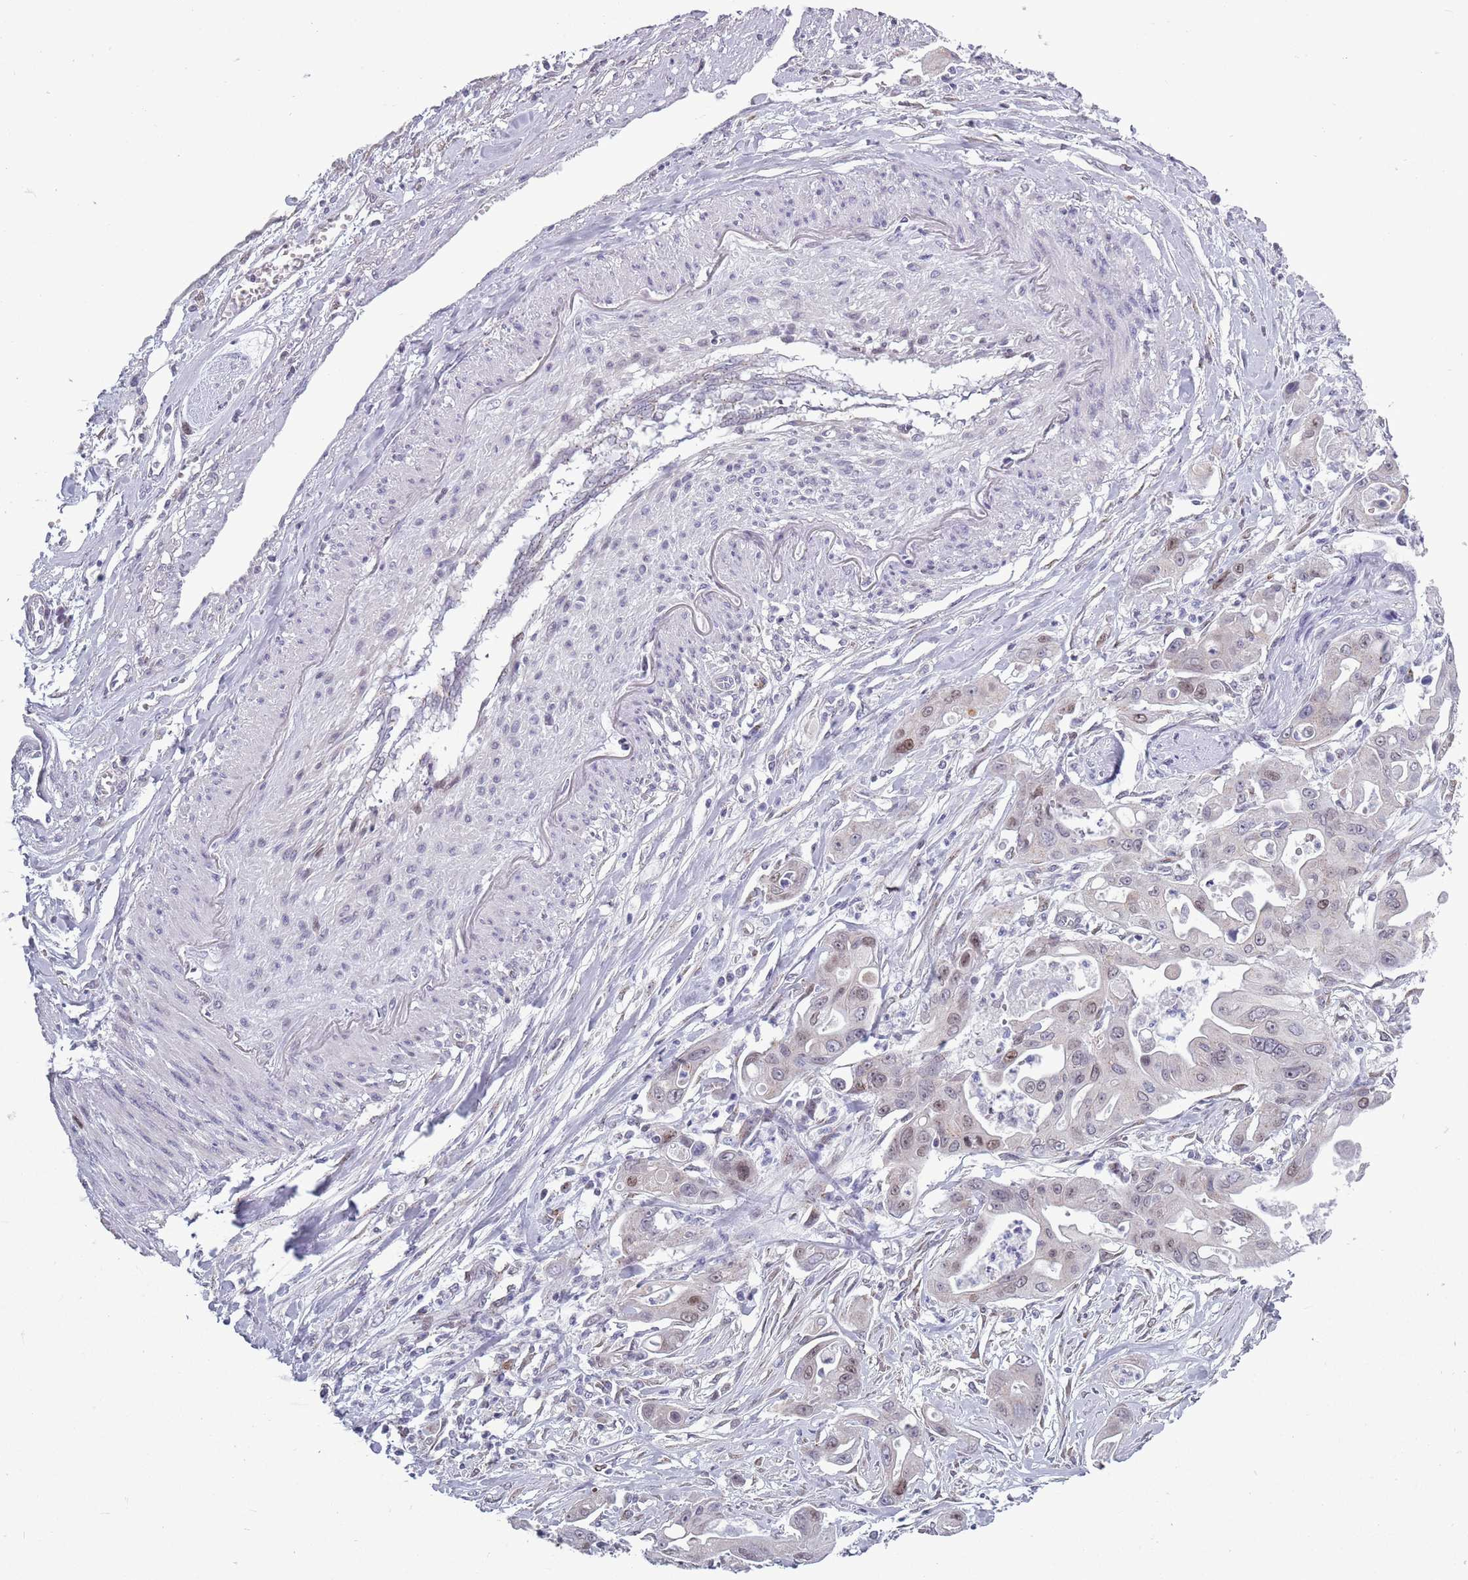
{"staining": {"intensity": "weak", "quantity": "<25%", "location": "nuclear"}, "tissue": "ovarian cancer", "cell_type": "Tumor cells", "image_type": "cancer", "snomed": [{"axis": "morphology", "description": "Cystadenocarcinoma, mucinous, NOS"}, {"axis": "topography", "description": "Ovary"}], "caption": "Immunohistochemistry micrograph of neoplastic tissue: ovarian mucinous cystadenocarcinoma stained with DAB reveals no significant protein expression in tumor cells. (DAB IHC visualized using brightfield microscopy, high magnification).", "gene": "ZKSCAN2", "patient": {"sex": "female", "age": 70}}